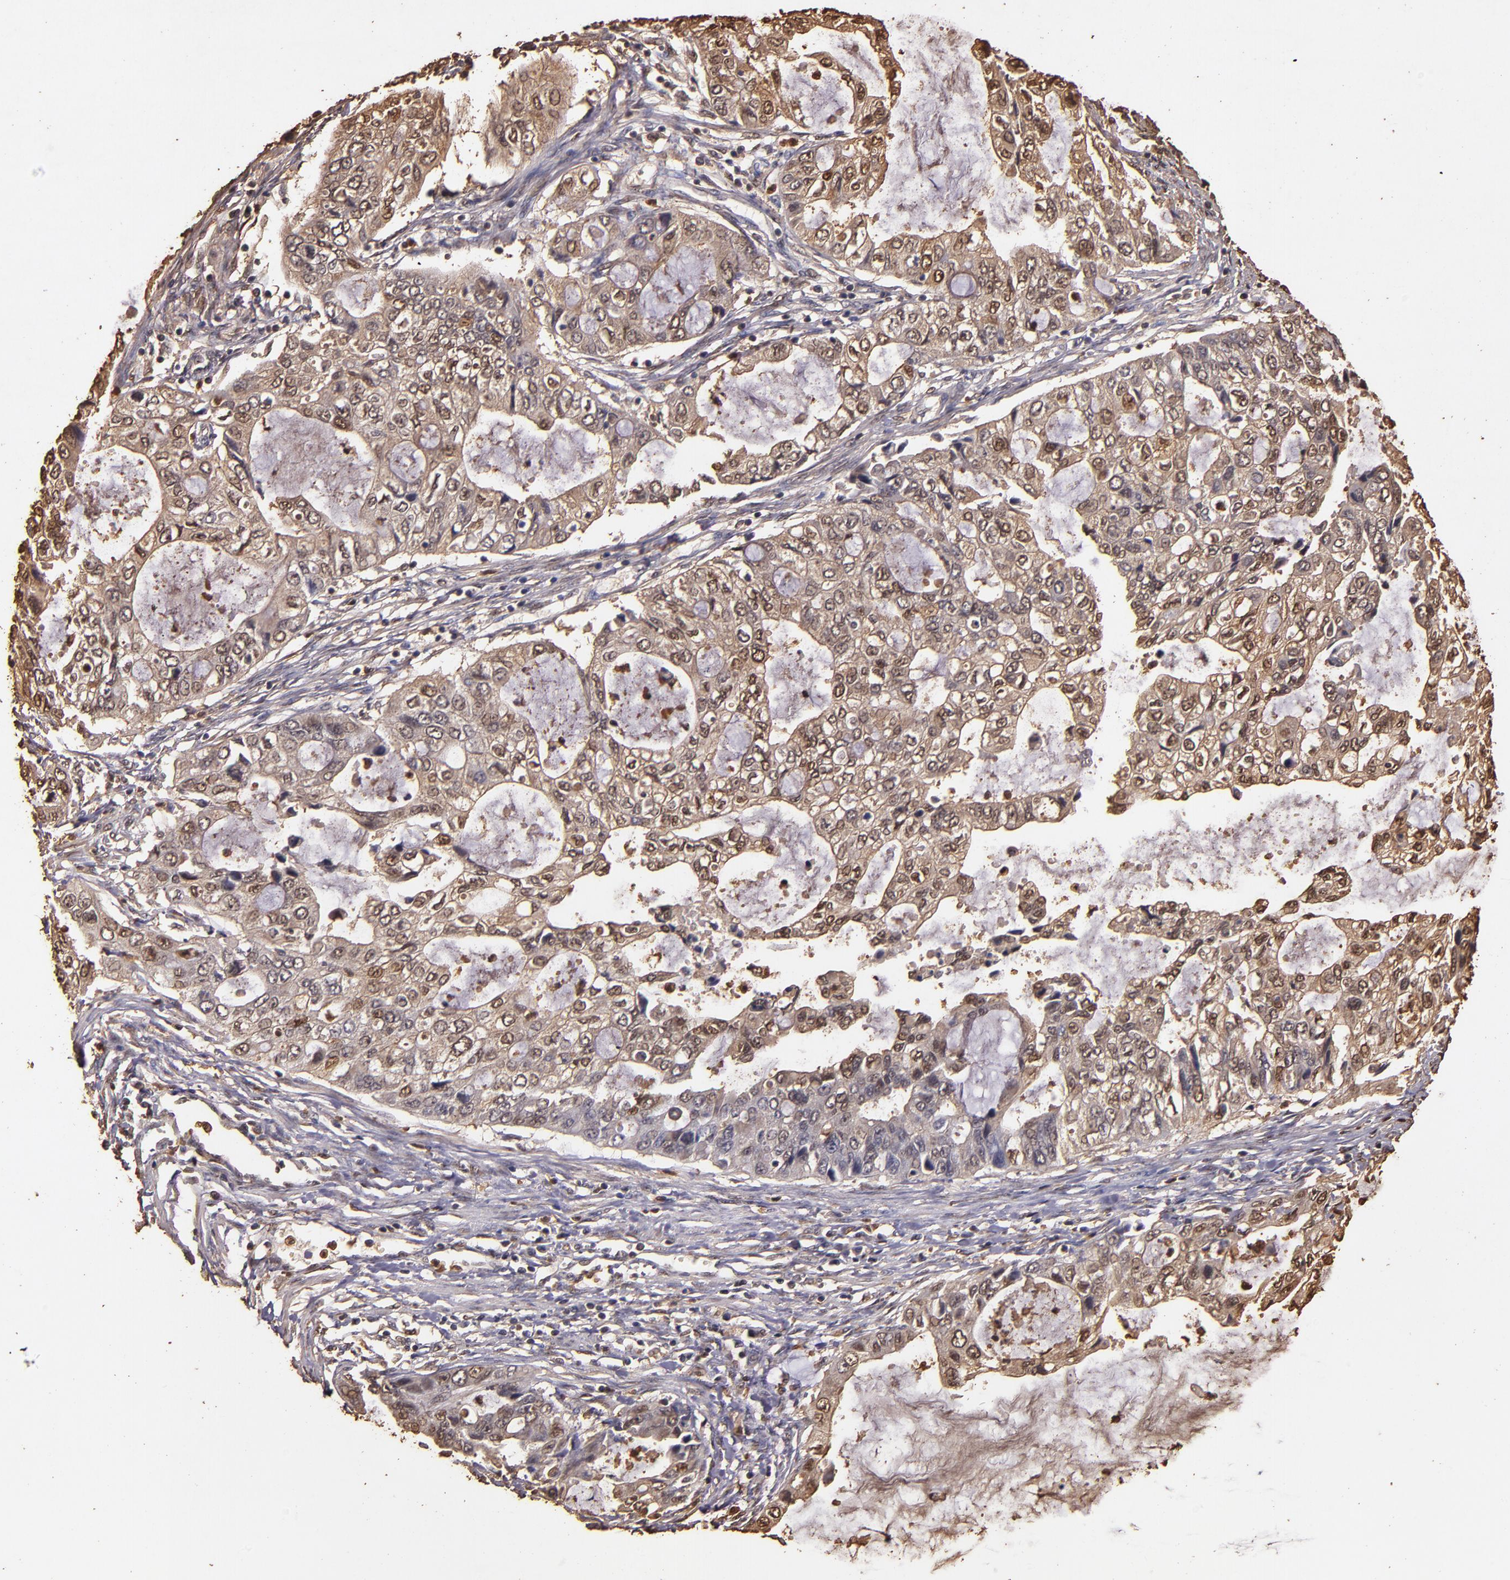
{"staining": {"intensity": "moderate", "quantity": ">75%", "location": "cytoplasmic/membranous,nuclear"}, "tissue": "stomach cancer", "cell_type": "Tumor cells", "image_type": "cancer", "snomed": [{"axis": "morphology", "description": "Adenocarcinoma, NOS"}, {"axis": "topography", "description": "Stomach, upper"}], "caption": "A micrograph showing moderate cytoplasmic/membranous and nuclear expression in approximately >75% of tumor cells in stomach cancer, as visualized by brown immunohistochemical staining.", "gene": "S100A6", "patient": {"sex": "female", "age": 52}}